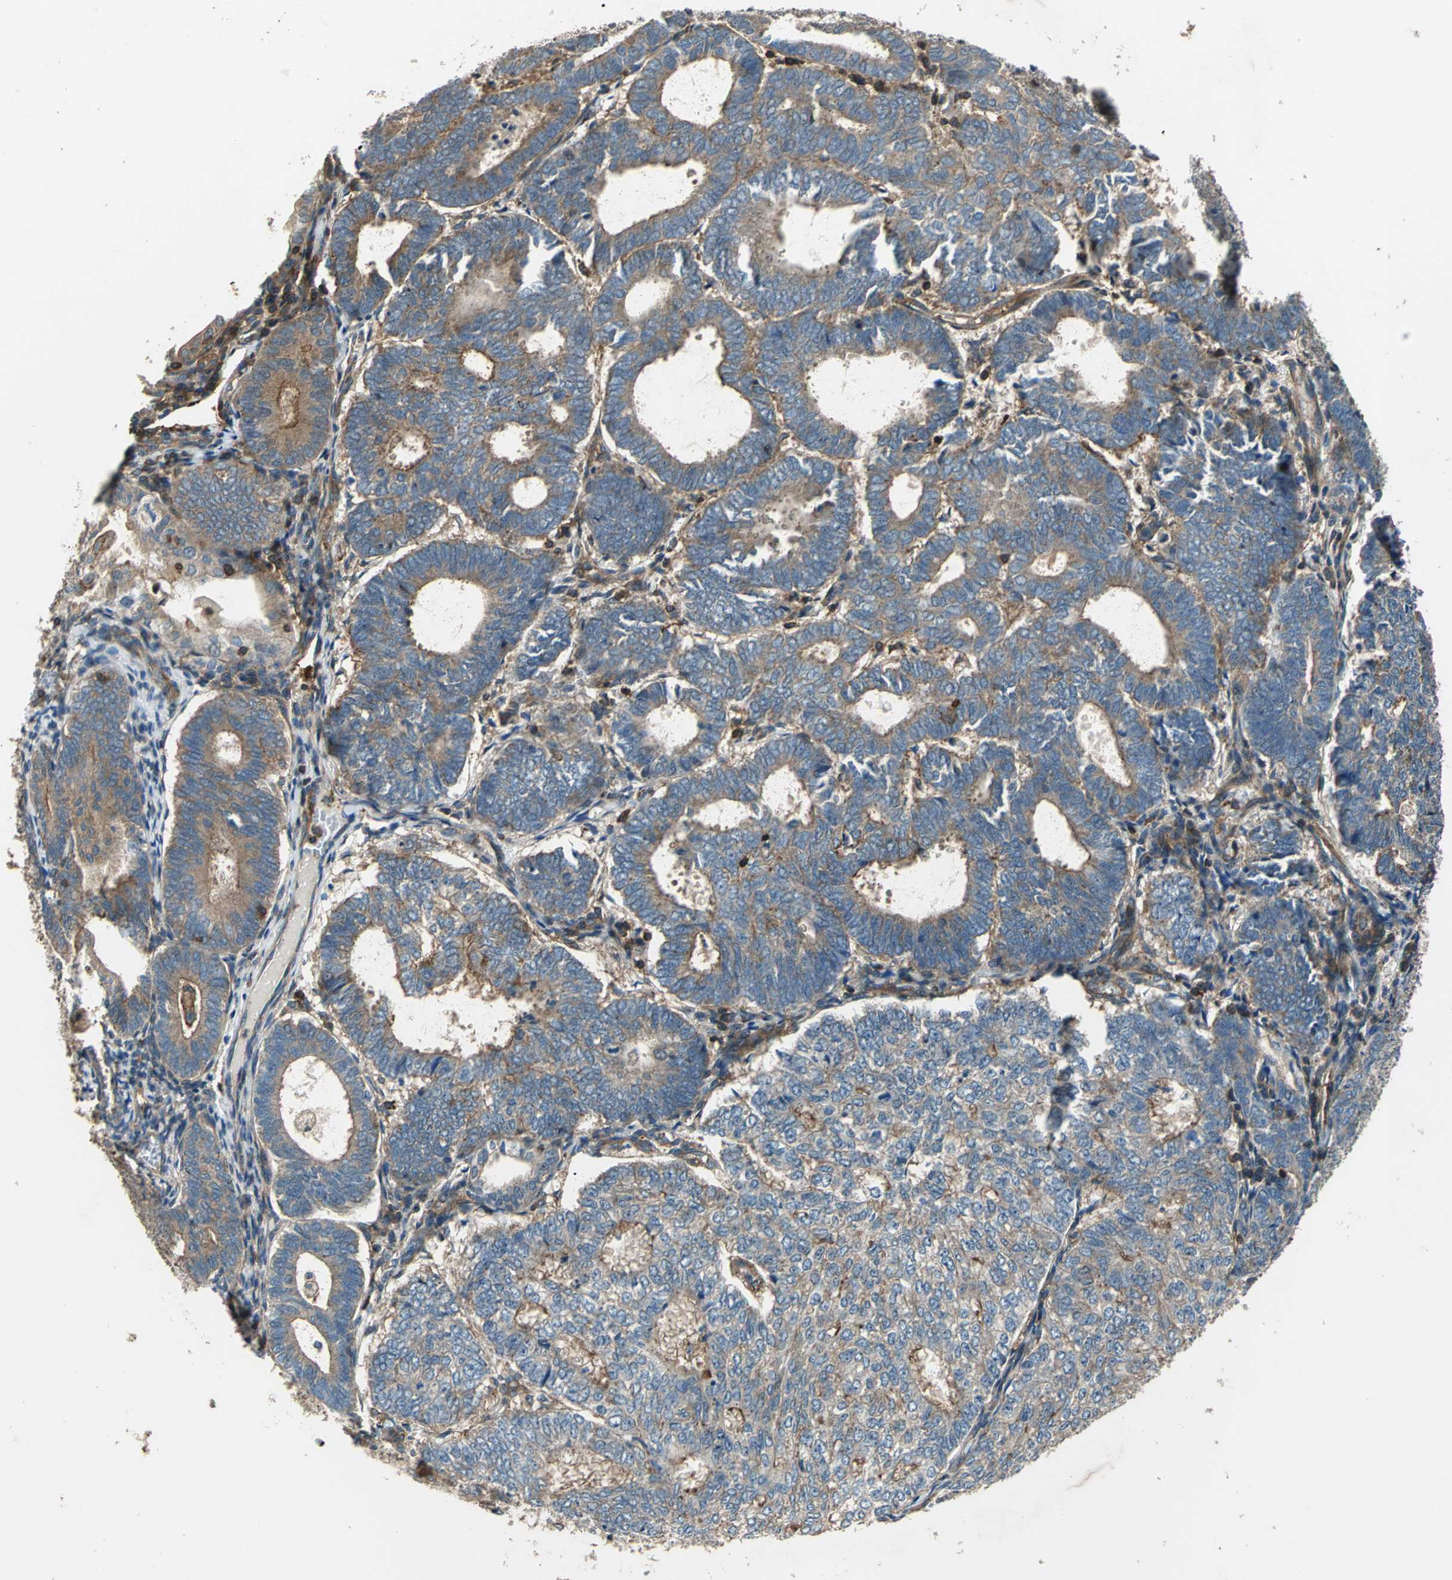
{"staining": {"intensity": "strong", "quantity": ">75%", "location": "cytoplasmic/membranous"}, "tissue": "endometrial cancer", "cell_type": "Tumor cells", "image_type": "cancer", "snomed": [{"axis": "morphology", "description": "Adenocarcinoma, NOS"}, {"axis": "topography", "description": "Uterus"}], "caption": "Endometrial cancer stained for a protein demonstrates strong cytoplasmic/membranous positivity in tumor cells.", "gene": "PARVA", "patient": {"sex": "female", "age": 60}}